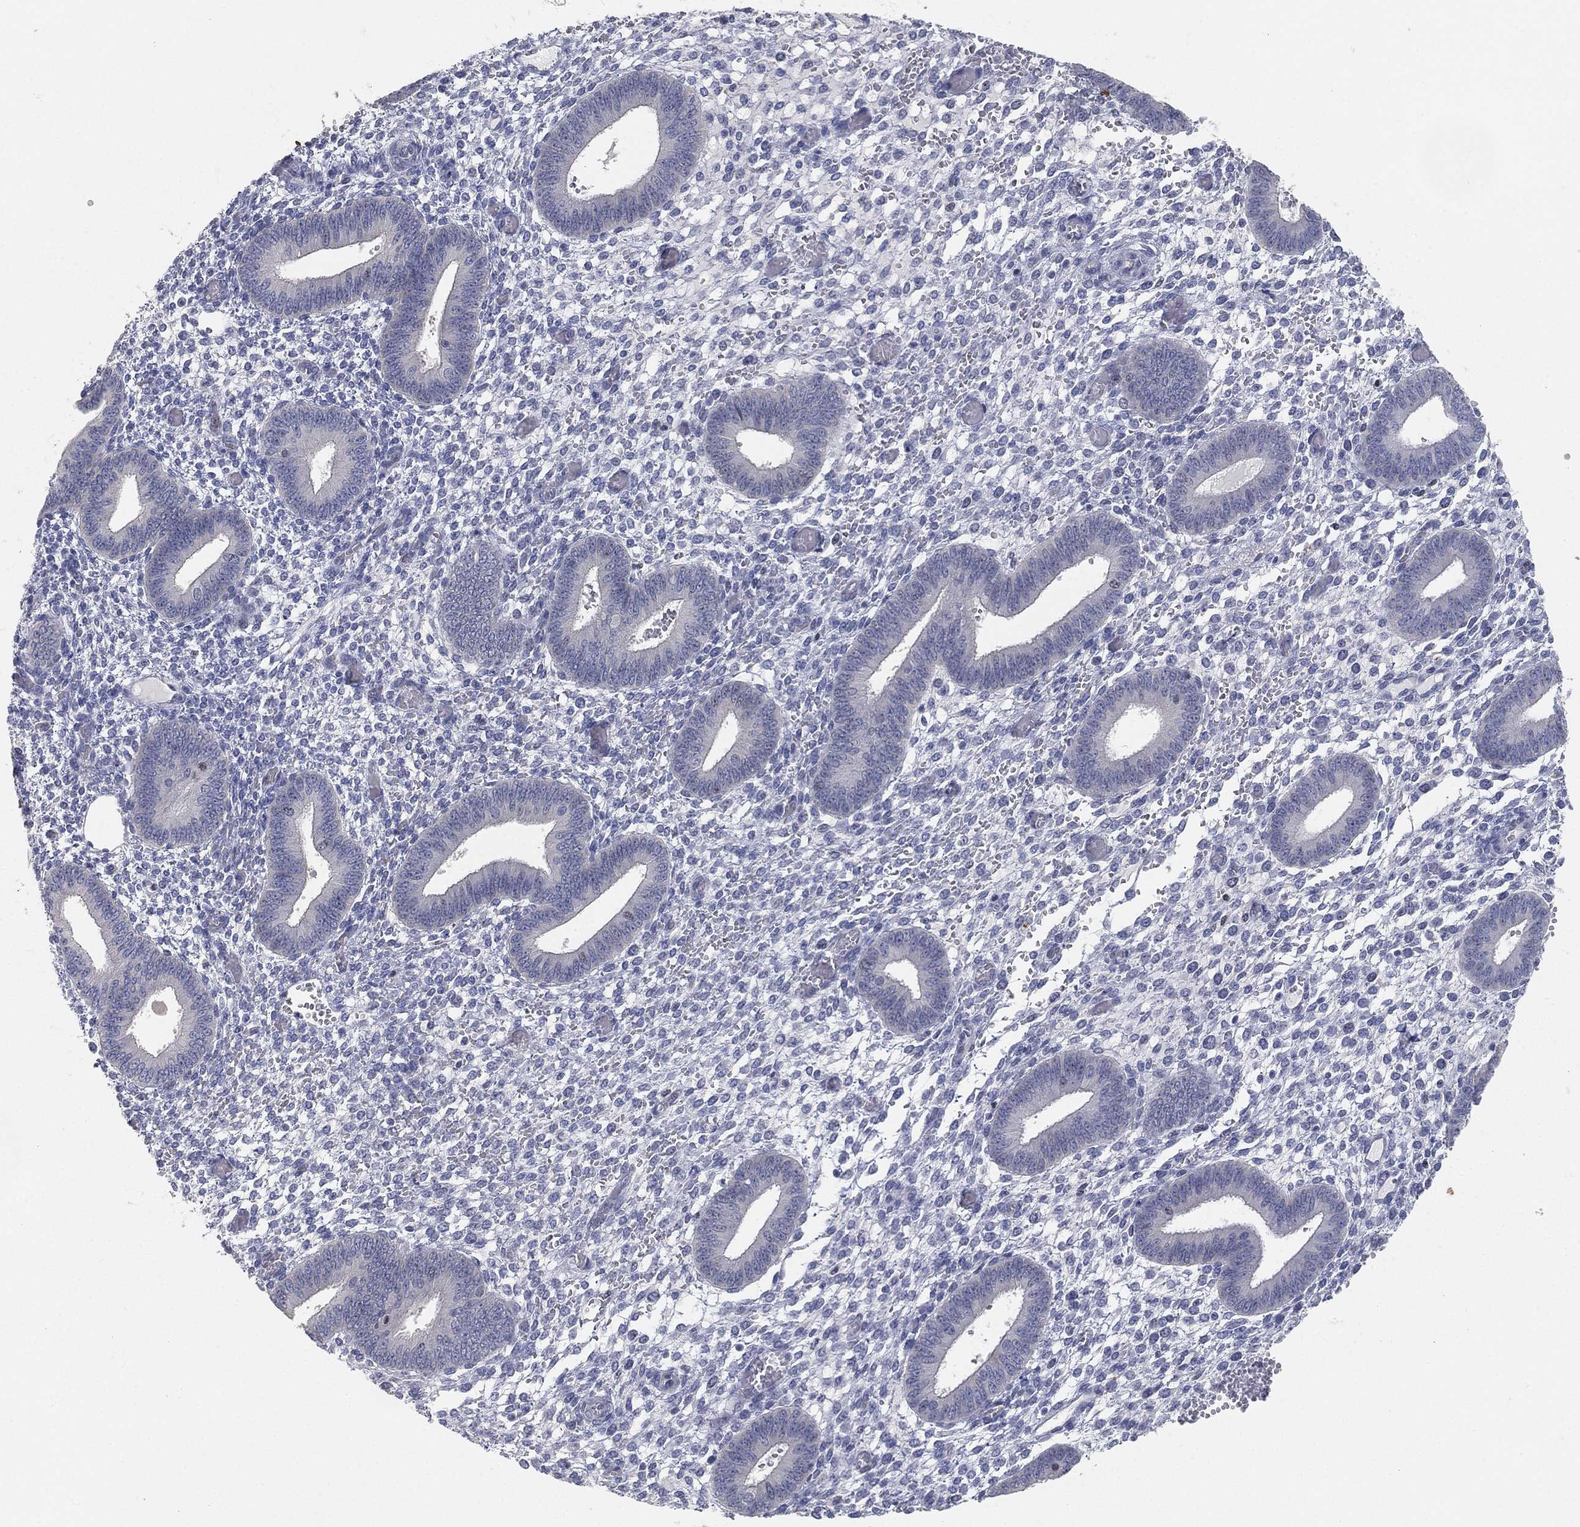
{"staining": {"intensity": "negative", "quantity": "none", "location": "none"}, "tissue": "endometrium", "cell_type": "Cells in endometrial stroma", "image_type": "normal", "snomed": [{"axis": "morphology", "description": "Normal tissue, NOS"}, {"axis": "topography", "description": "Endometrium"}], "caption": "Immunohistochemistry image of normal endometrium: endometrium stained with DAB (3,3'-diaminobenzidine) displays no significant protein positivity in cells in endometrial stroma. The staining is performed using DAB brown chromogen with nuclei counter-stained in using hematoxylin.", "gene": "FAM187B", "patient": {"sex": "female", "age": 42}}